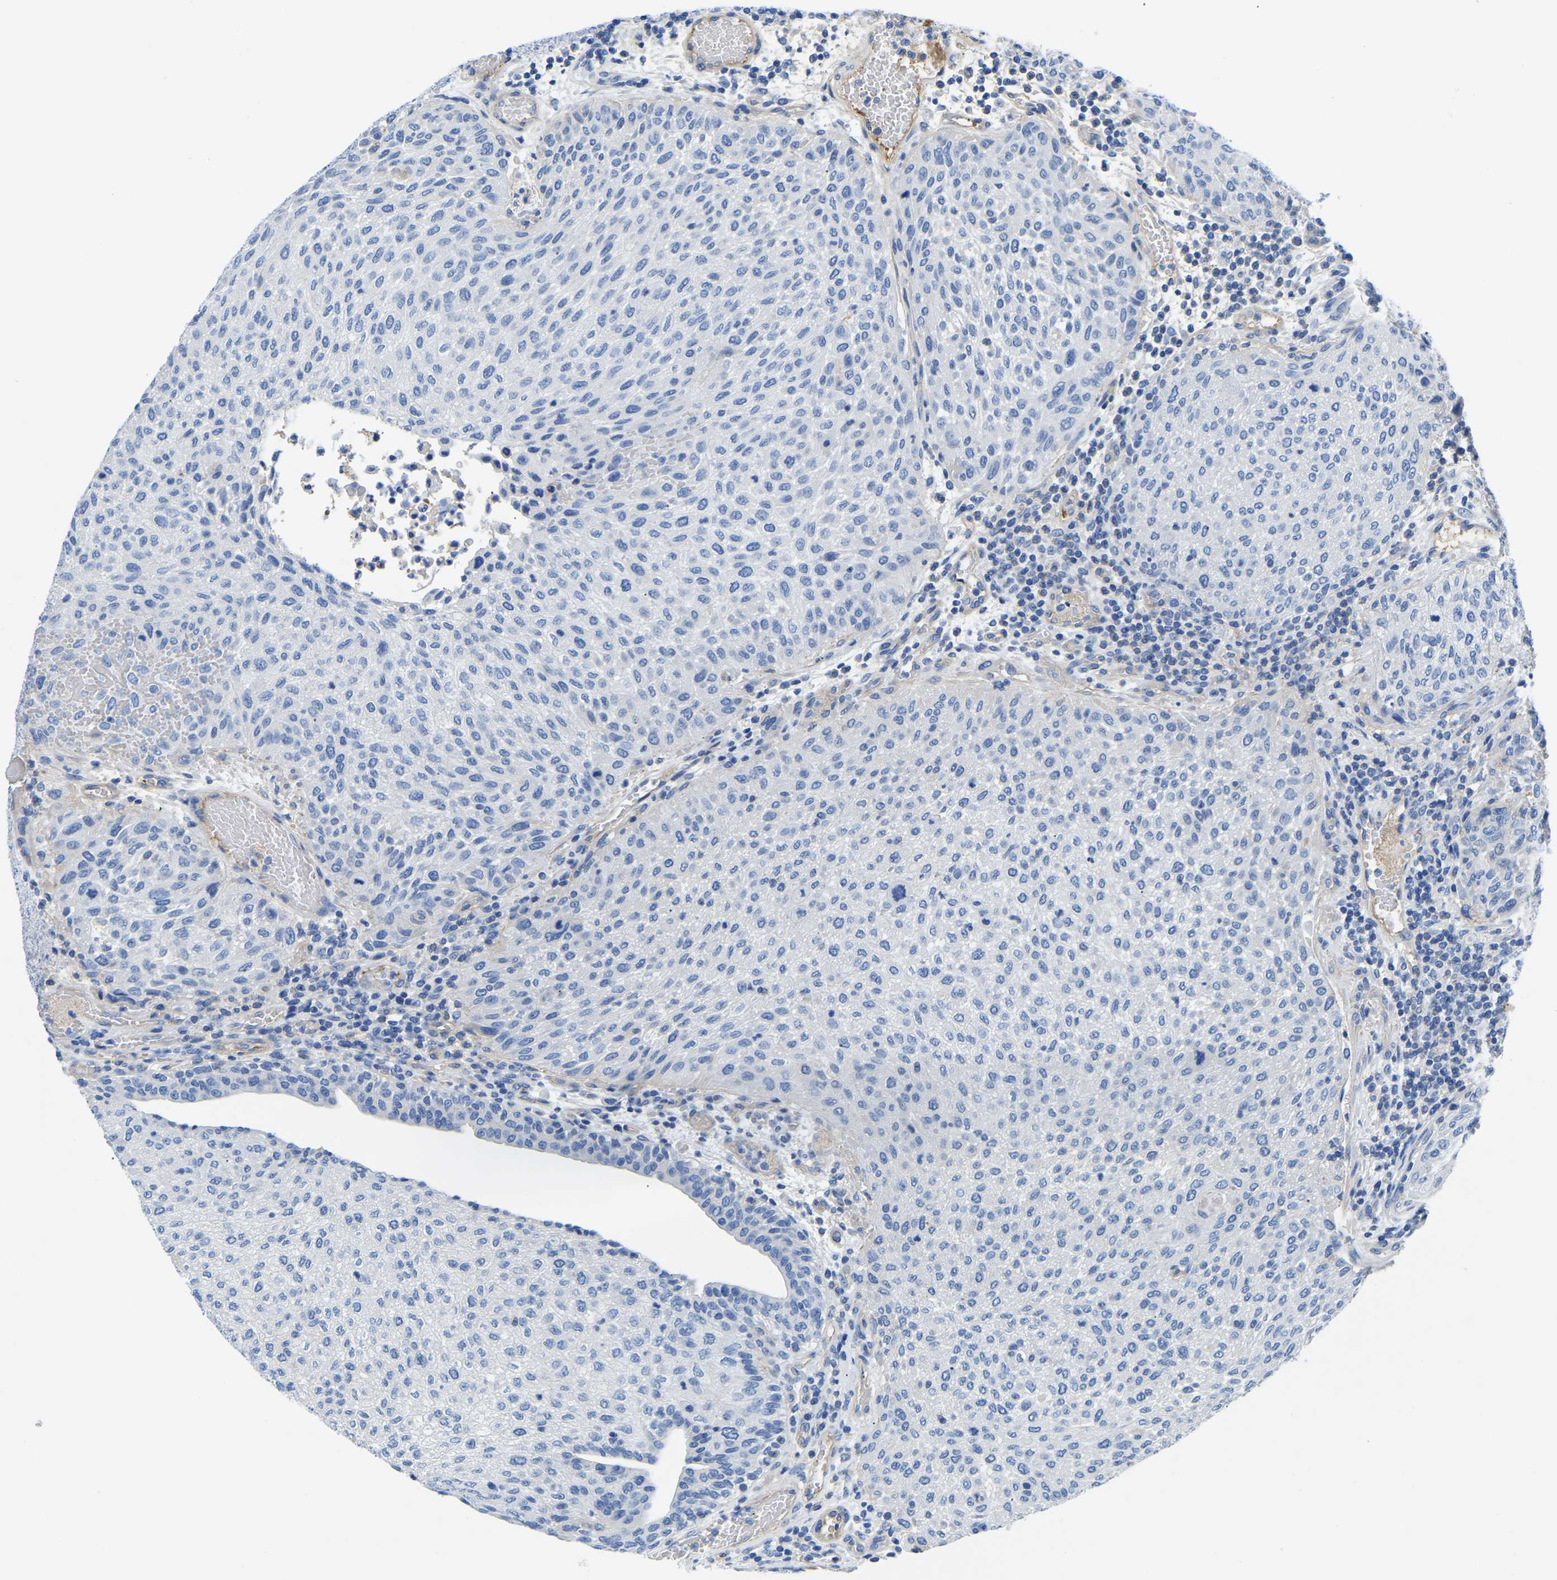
{"staining": {"intensity": "negative", "quantity": "none", "location": "none"}, "tissue": "urothelial cancer", "cell_type": "Tumor cells", "image_type": "cancer", "snomed": [{"axis": "morphology", "description": "Urothelial carcinoma, Low grade"}, {"axis": "morphology", "description": "Urothelial carcinoma, High grade"}, {"axis": "topography", "description": "Urinary bladder"}], "caption": "Immunohistochemistry micrograph of neoplastic tissue: urothelial carcinoma (low-grade) stained with DAB (3,3'-diaminobenzidine) demonstrates no significant protein positivity in tumor cells.", "gene": "UPK3A", "patient": {"sex": "male", "age": 35}}